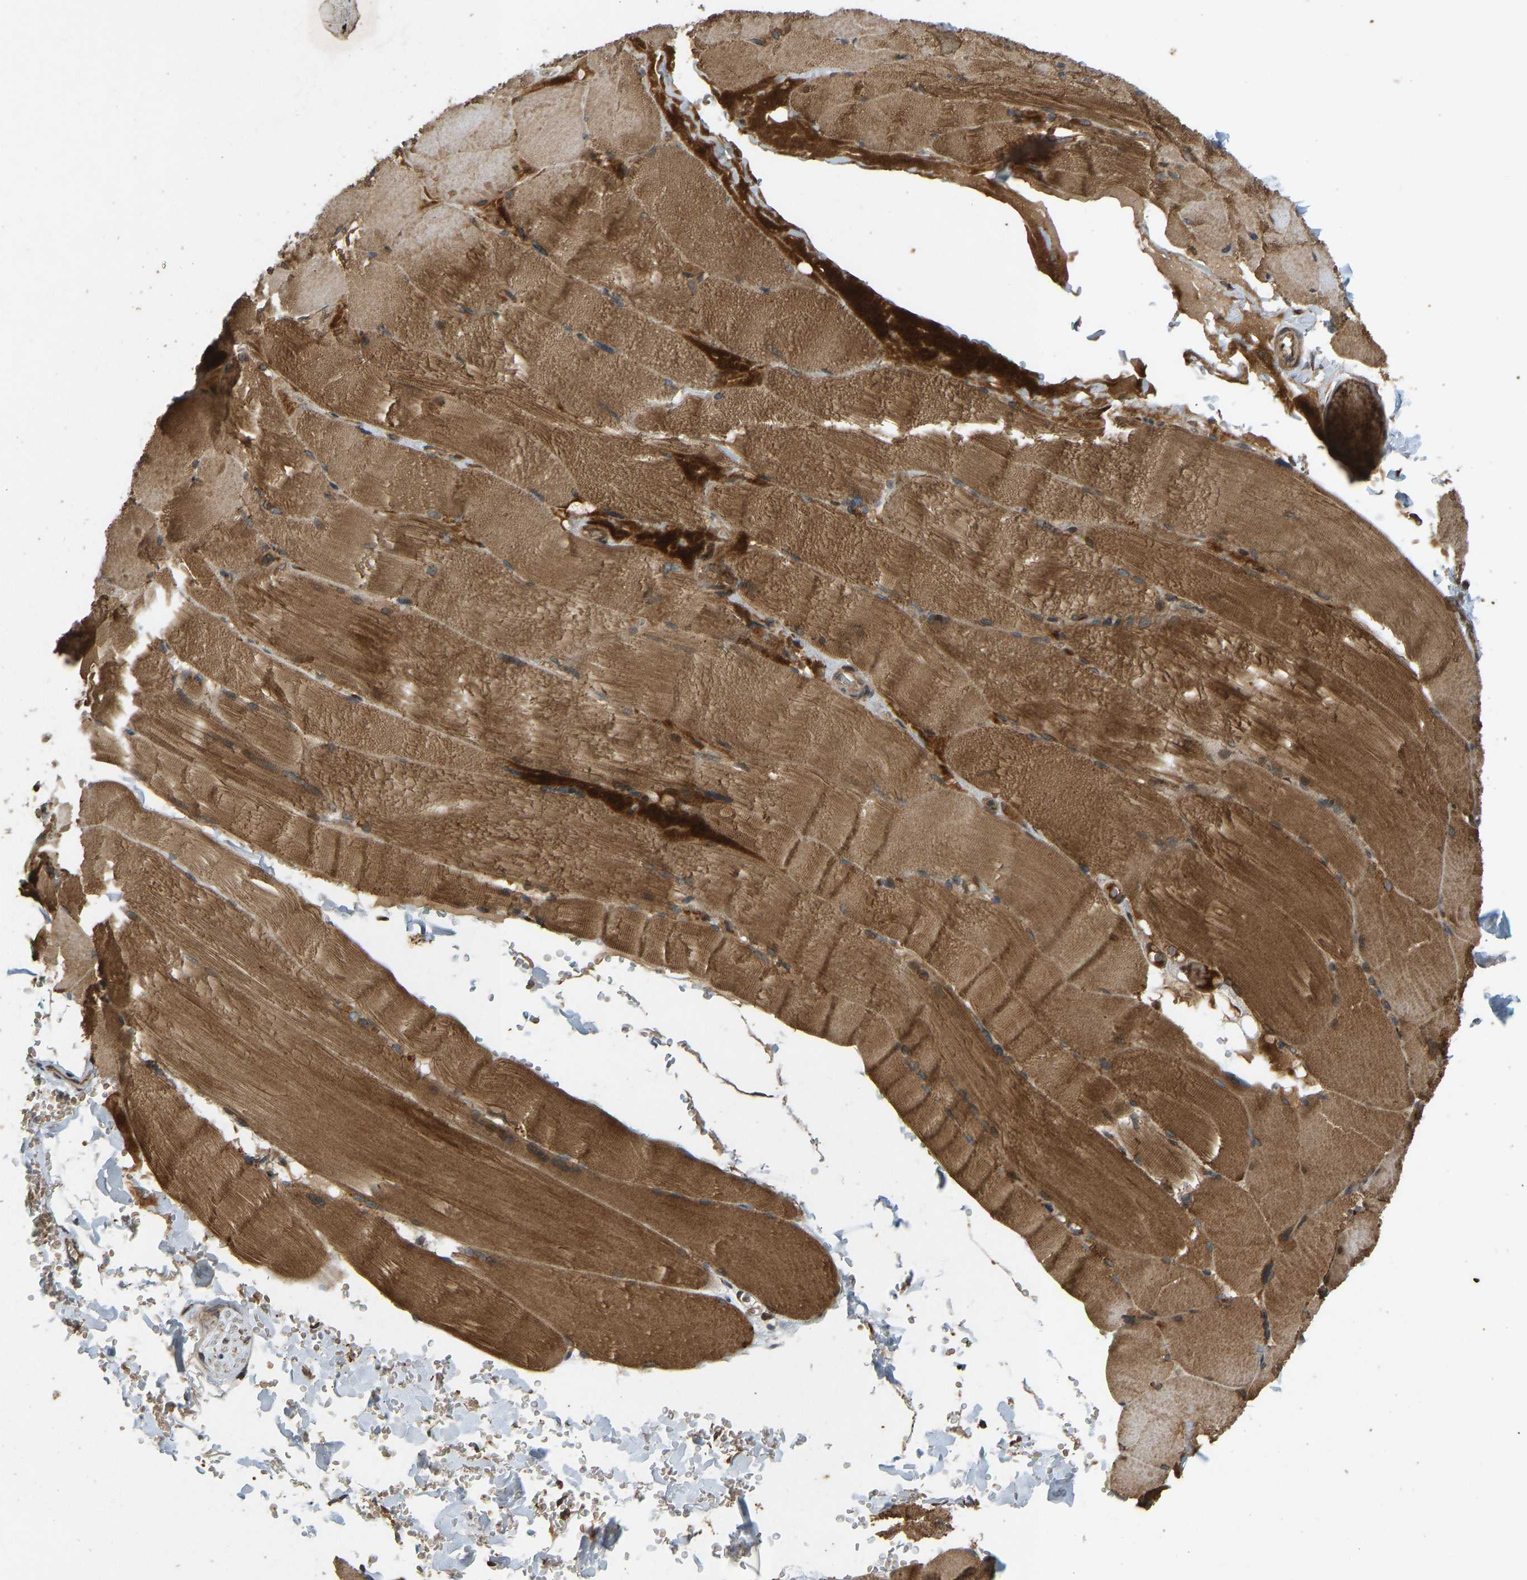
{"staining": {"intensity": "moderate", "quantity": ">75%", "location": "cytoplasmic/membranous"}, "tissue": "skeletal muscle", "cell_type": "Myocytes", "image_type": "normal", "snomed": [{"axis": "morphology", "description": "Normal tissue, NOS"}, {"axis": "topography", "description": "Skin"}, {"axis": "topography", "description": "Skeletal muscle"}], "caption": "The photomicrograph reveals immunohistochemical staining of benign skeletal muscle. There is moderate cytoplasmic/membranous positivity is present in approximately >75% of myocytes.", "gene": "RPN2", "patient": {"sex": "male", "age": 83}}